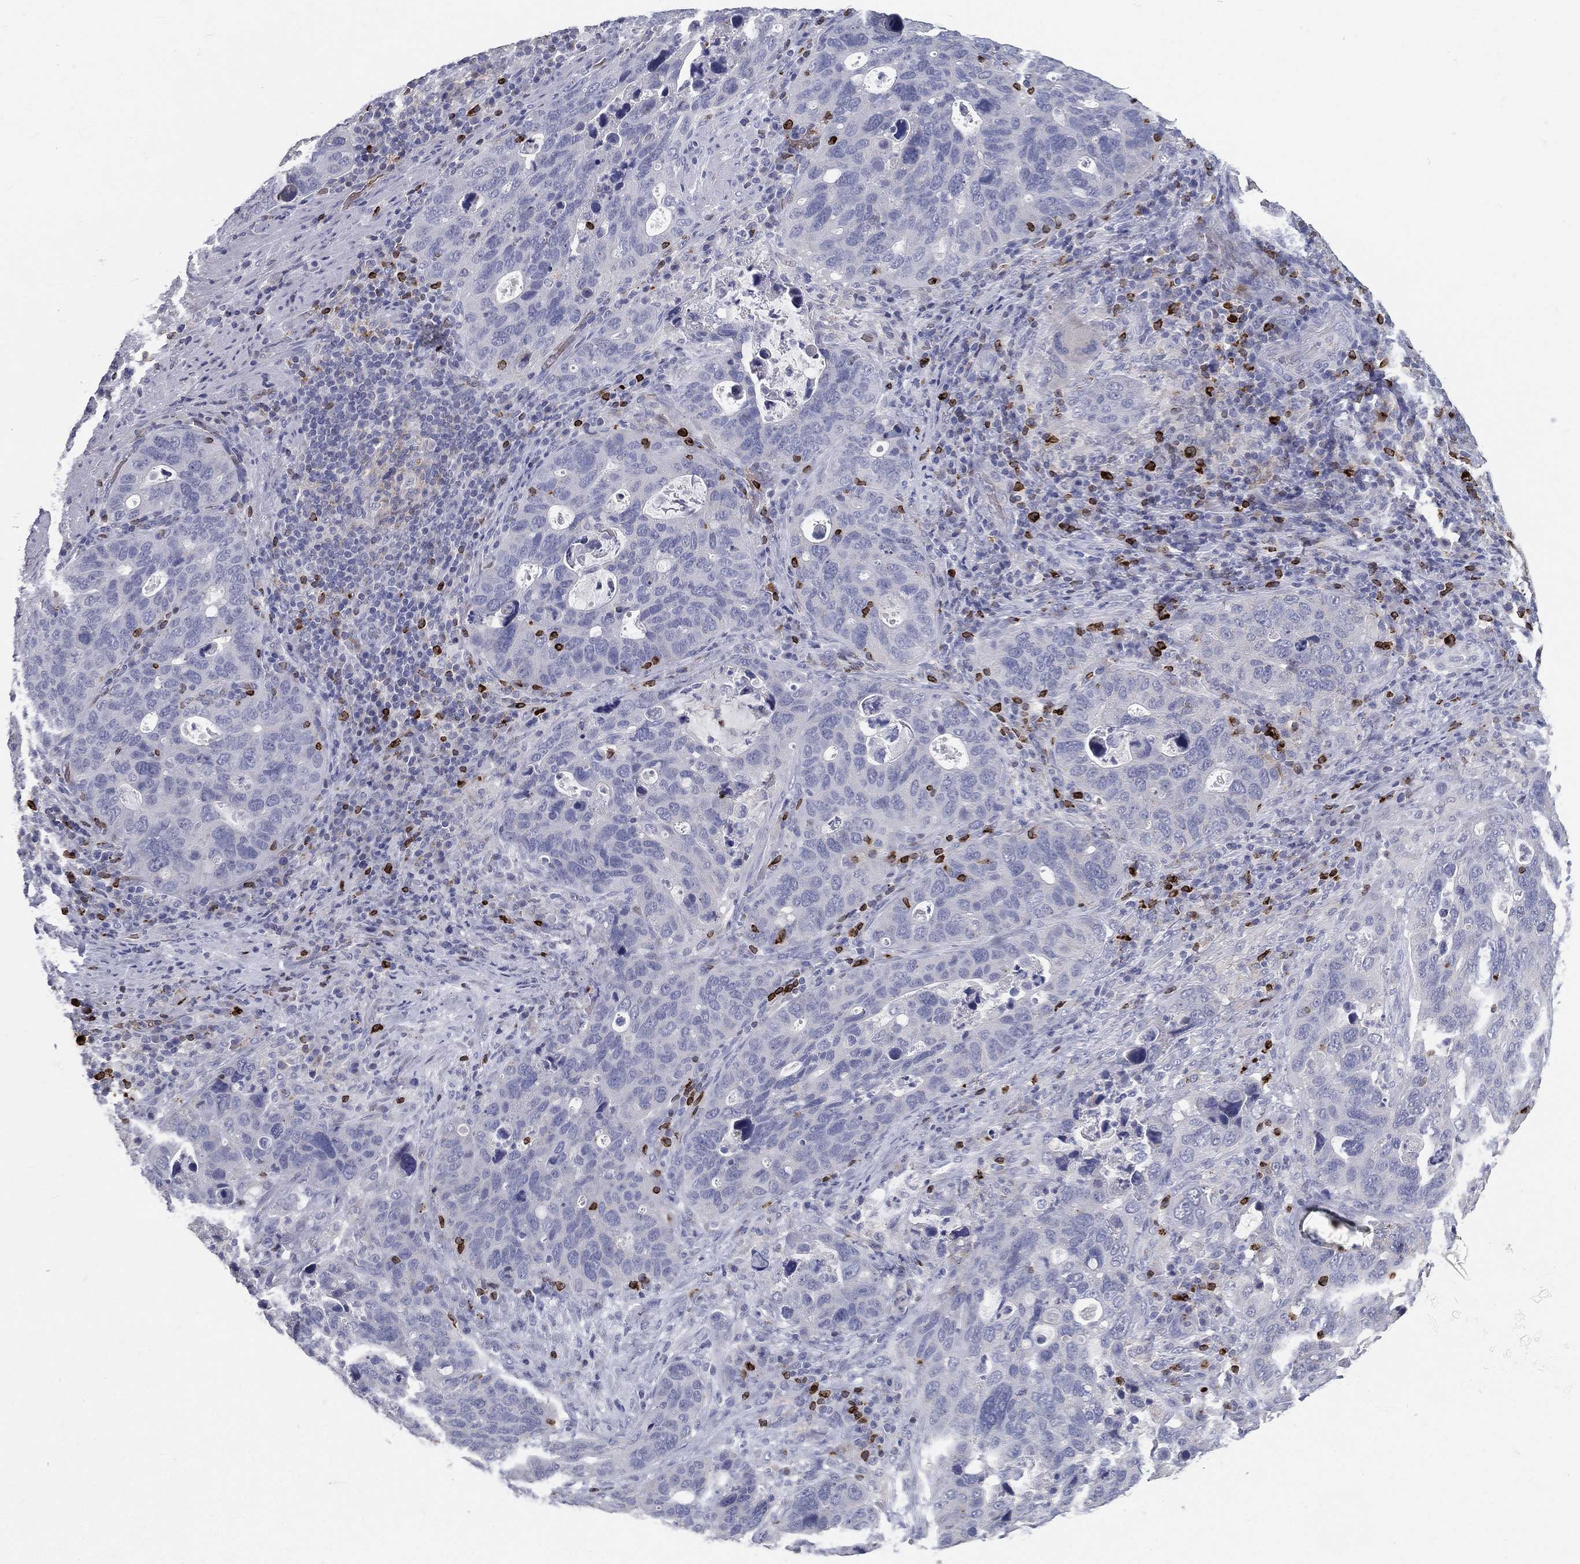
{"staining": {"intensity": "negative", "quantity": "none", "location": "none"}, "tissue": "stomach cancer", "cell_type": "Tumor cells", "image_type": "cancer", "snomed": [{"axis": "morphology", "description": "Adenocarcinoma, NOS"}, {"axis": "topography", "description": "Stomach"}], "caption": "DAB (3,3'-diaminobenzidine) immunohistochemical staining of human stomach cancer reveals no significant expression in tumor cells.", "gene": "CTSW", "patient": {"sex": "male", "age": 54}}